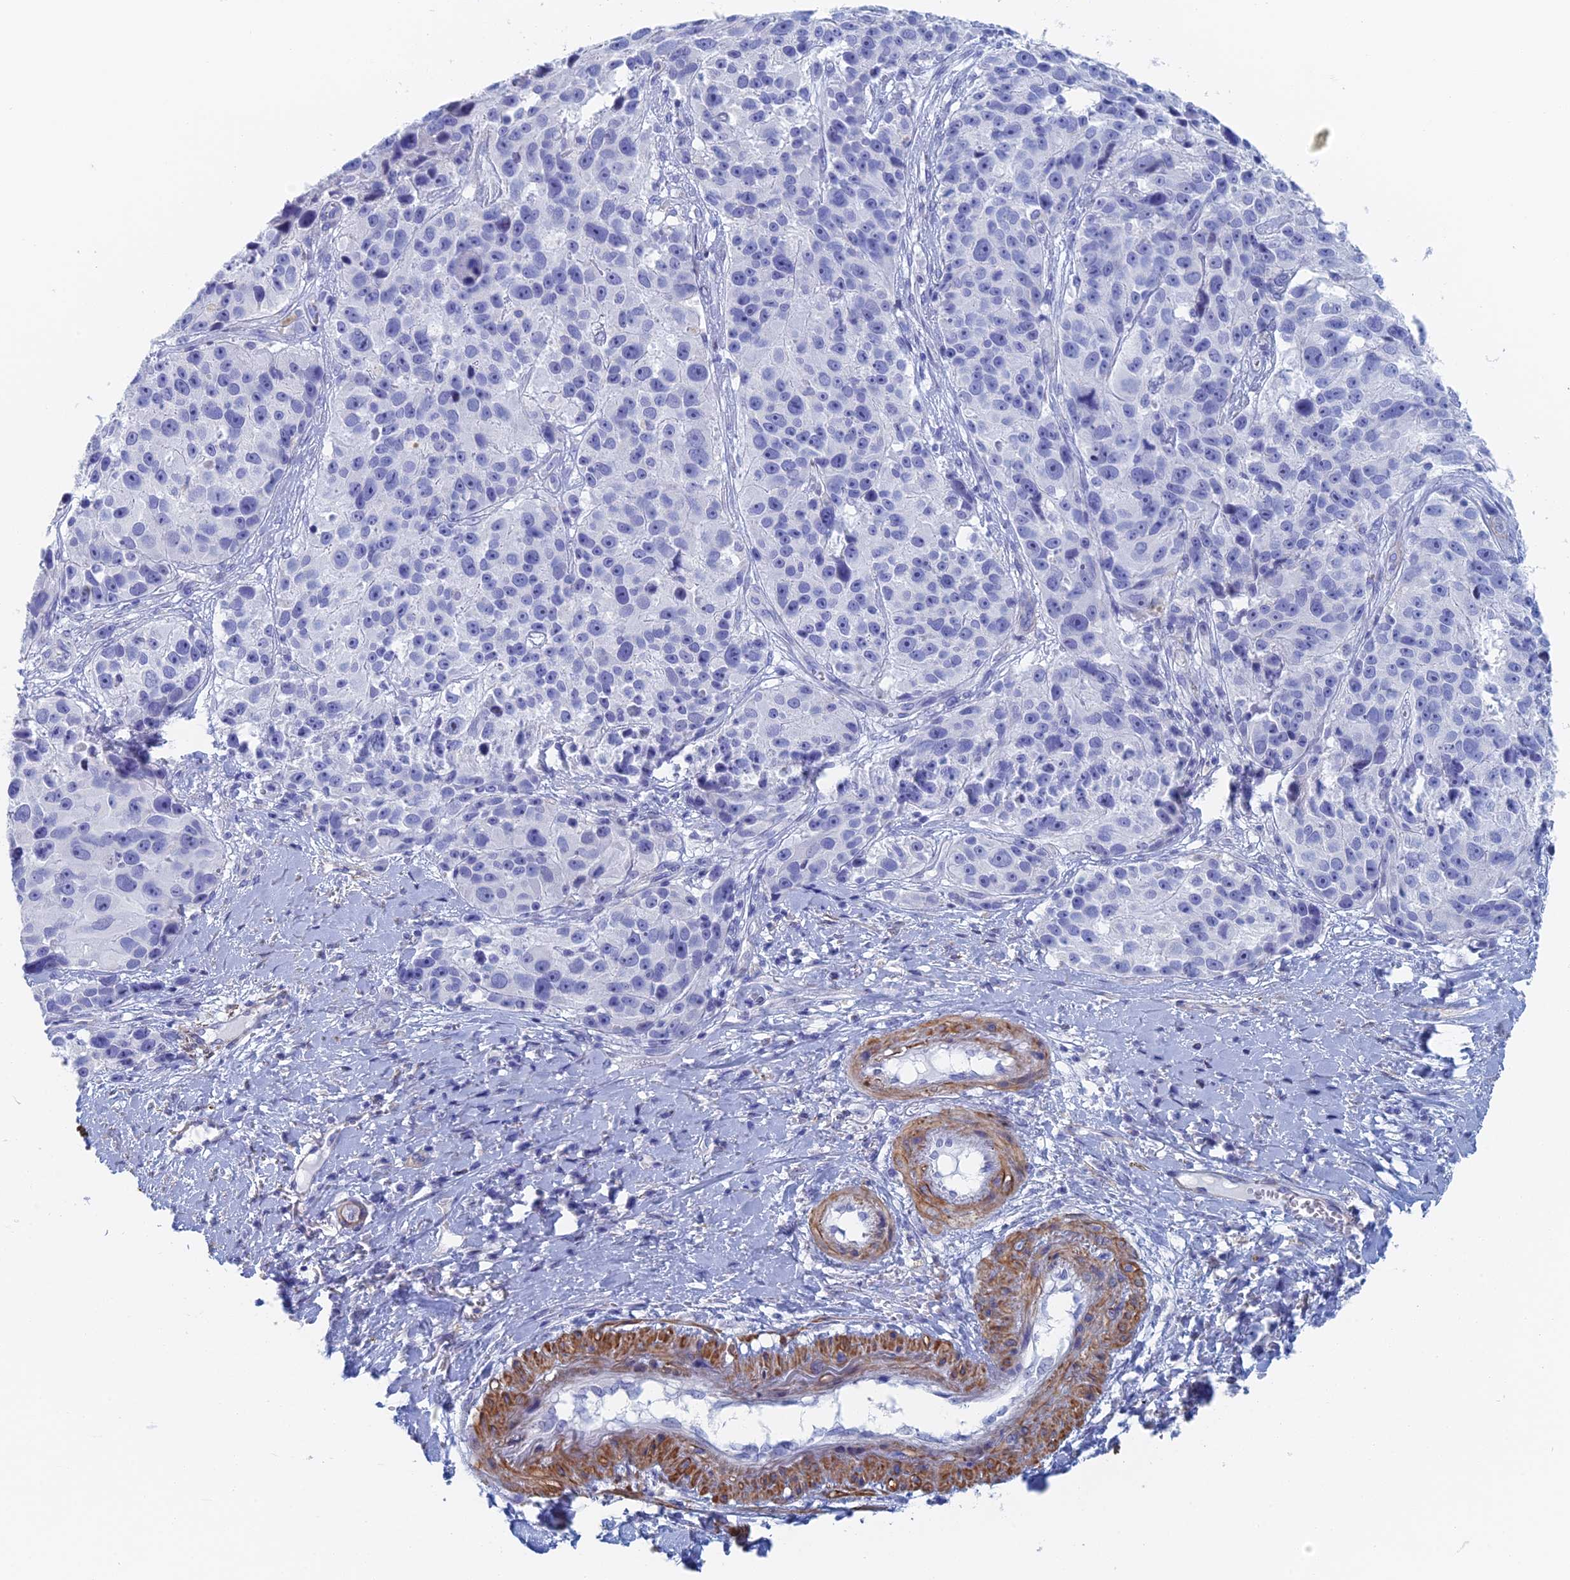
{"staining": {"intensity": "negative", "quantity": "none", "location": "none"}, "tissue": "melanoma", "cell_type": "Tumor cells", "image_type": "cancer", "snomed": [{"axis": "morphology", "description": "Malignant melanoma, NOS"}, {"axis": "topography", "description": "Skin"}], "caption": "DAB (3,3'-diaminobenzidine) immunohistochemical staining of melanoma demonstrates no significant staining in tumor cells. (Stains: DAB immunohistochemistry (IHC) with hematoxylin counter stain, Microscopy: brightfield microscopy at high magnification).", "gene": "KCNK18", "patient": {"sex": "male", "age": 84}}